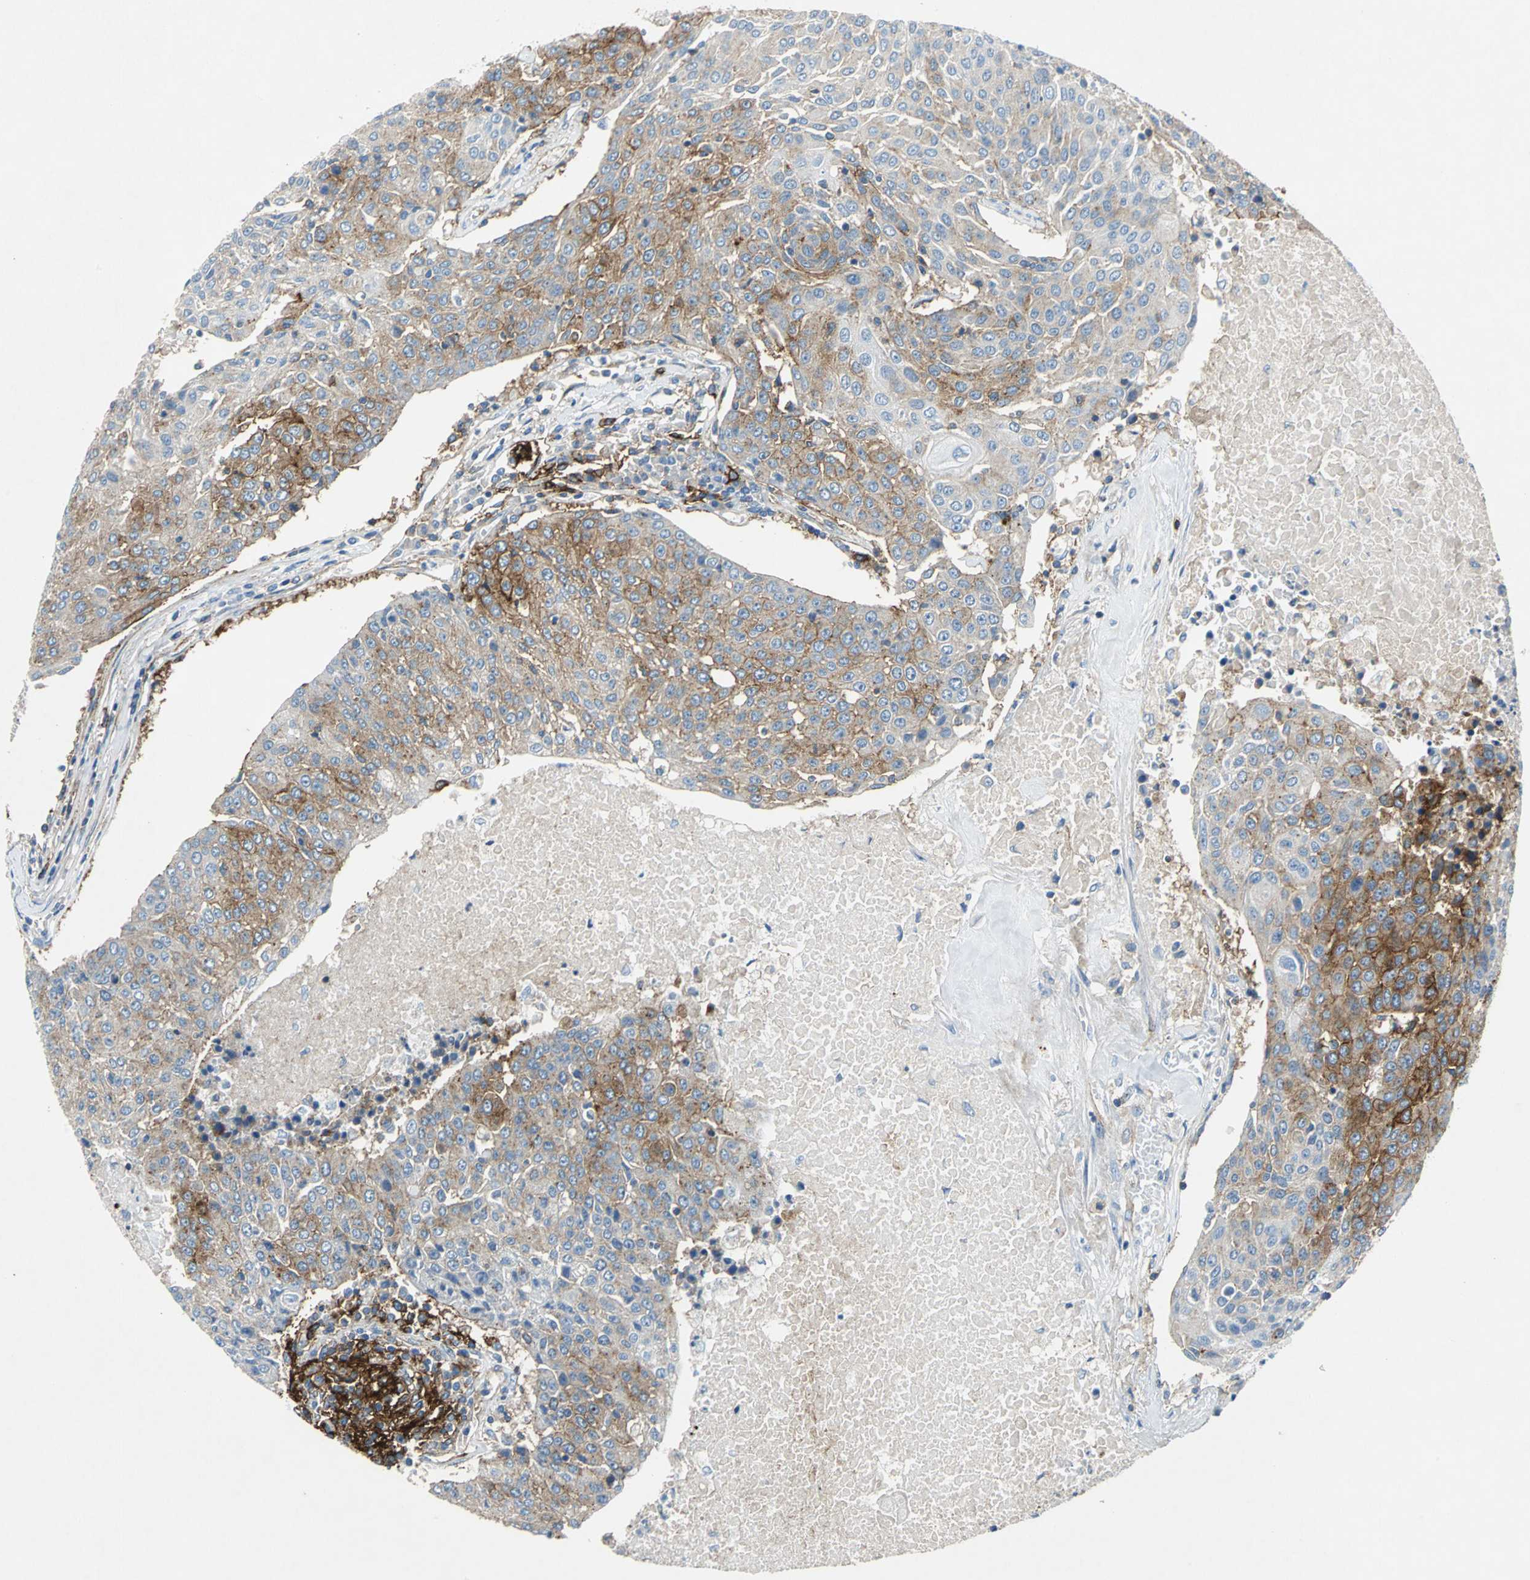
{"staining": {"intensity": "strong", "quantity": ">75%", "location": "cytoplasmic/membranous"}, "tissue": "urothelial cancer", "cell_type": "Tumor cells", "image_type": "cancer", "snomed": [{"axis": "morphology", "description": "Urothelial carcinoma, High grade"}, {"axis": "topography", "description": "Urinary bladder"}], "caption": "A photomicrograph of human urothelial cancer stained for a protein demonstrates strong cytoplasmic/membranous brown staining in tumor cells.", "gene": "RPS13", "patient": {"sex": "female", "age": 85}}